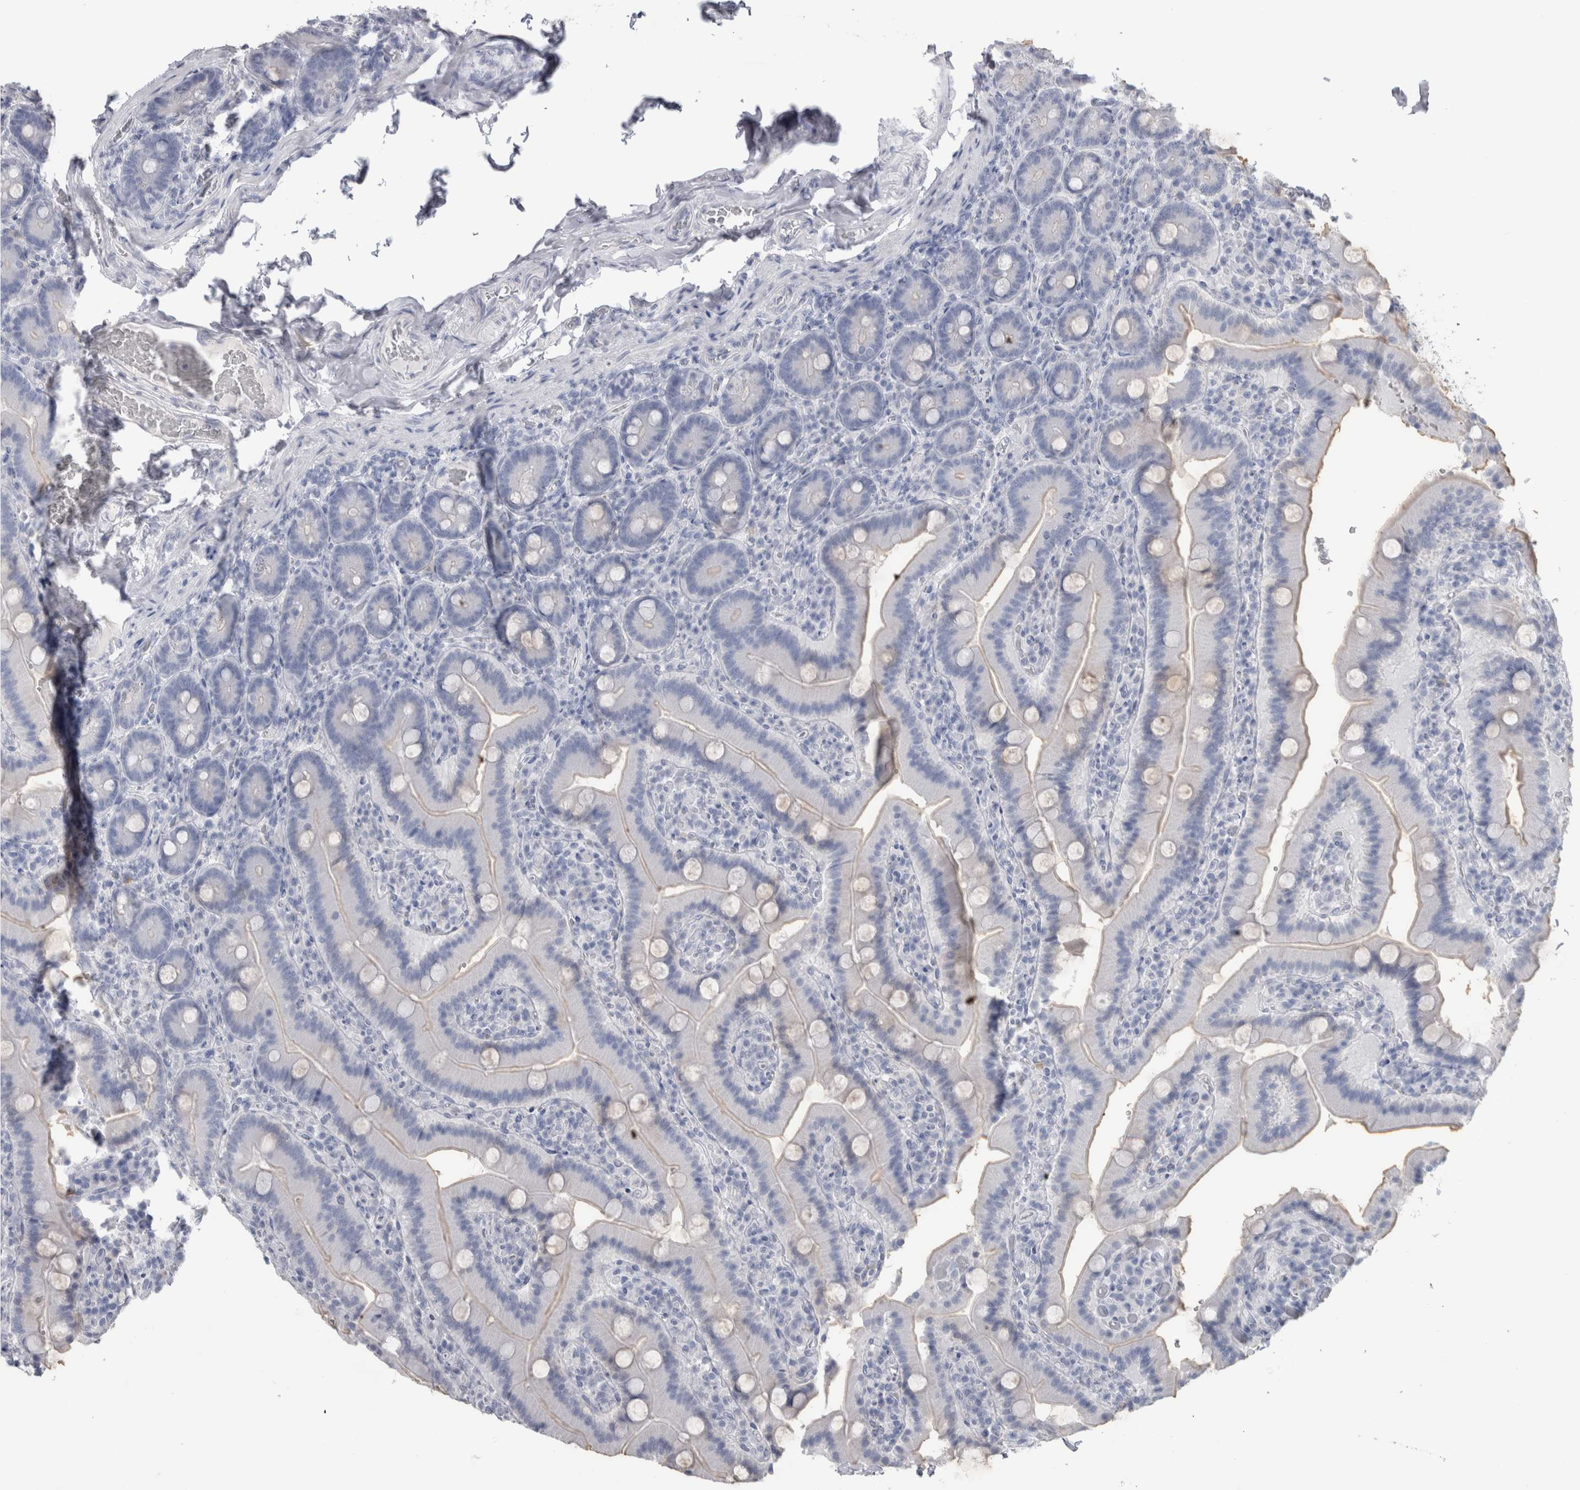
{"staining": {"intensity": "negative", "quantity": "none", "location": "none"}, "tissue": "duodenum", "cell_type": "Glandular cells", "image_type": "normal", "snomed": [{"axis": "morphology", "description": "Normal tissue, NOS"}, {"axis": "topography", "description": "Duodenum"}], "caption": "Protein analysis of unremarkable duodenum demonstrates no significant expression in glandular cells. (Stains: DAB (3,3'-diaminobenzidine) immunohistochemistry (IHC) with hematoxylin counter stain, Microscopy: brightfield microscopy at high magnification).", "gene": "PTH", "patient": {"sex": "female", "age": 62}}